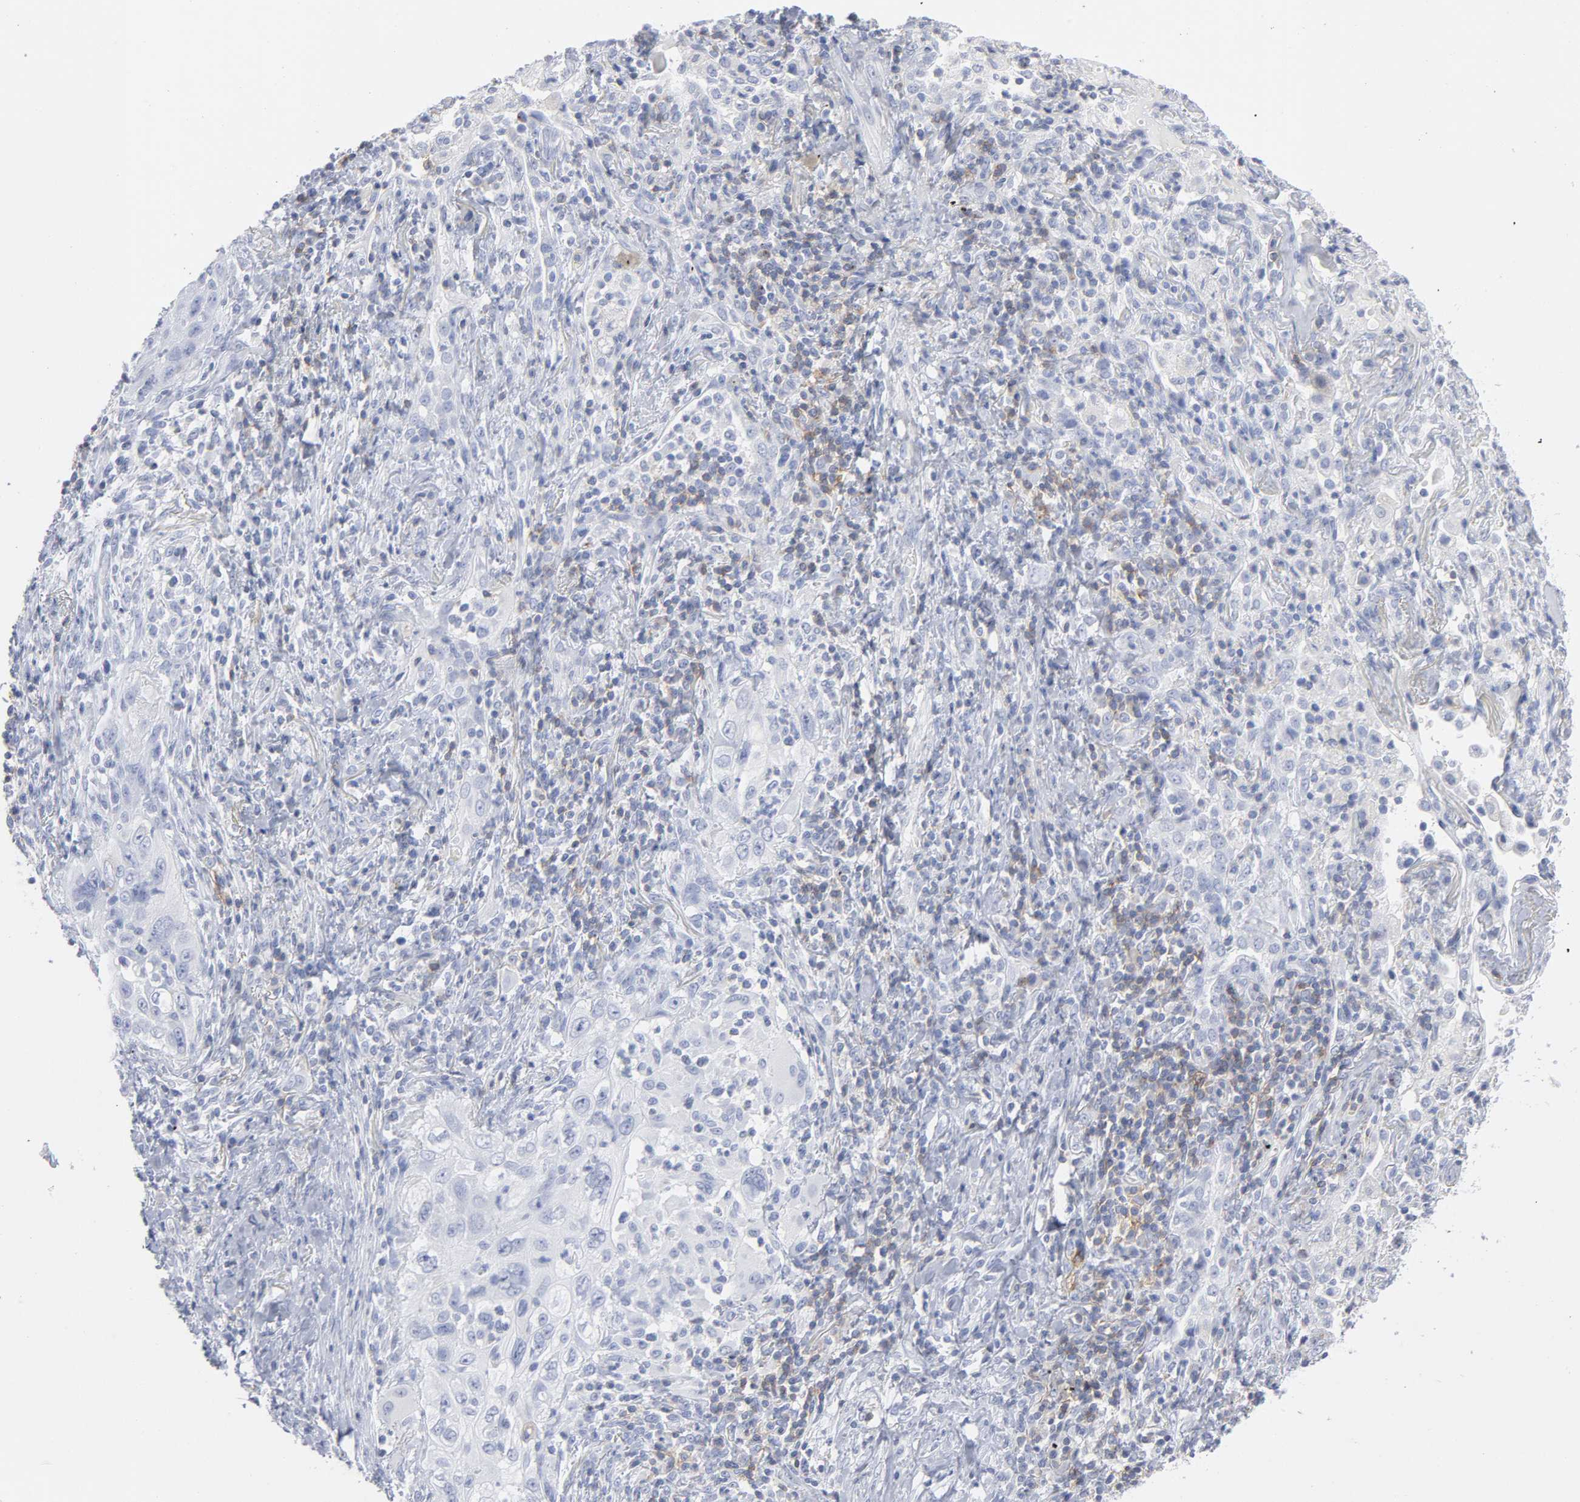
{"staining": {"intensity": "negative", "quantity": "none", "location": "none"}, "tissue": "lung cancer", "cell_type": "Tumor cells", "image_type": "cancer", "snomed": [{"axis": "morphology", "description": "Squamous cell carcinoma, NOS"}, {"axis": "topography", "description": "Lung"}], "caption": "IHC image of human squamous cell carcinoma (lung) stained for a protein (brown), which demonstrates no expression in tumor cells.", "gene": "P2RY8", "patient": {"sex": "female", "age": 67}}